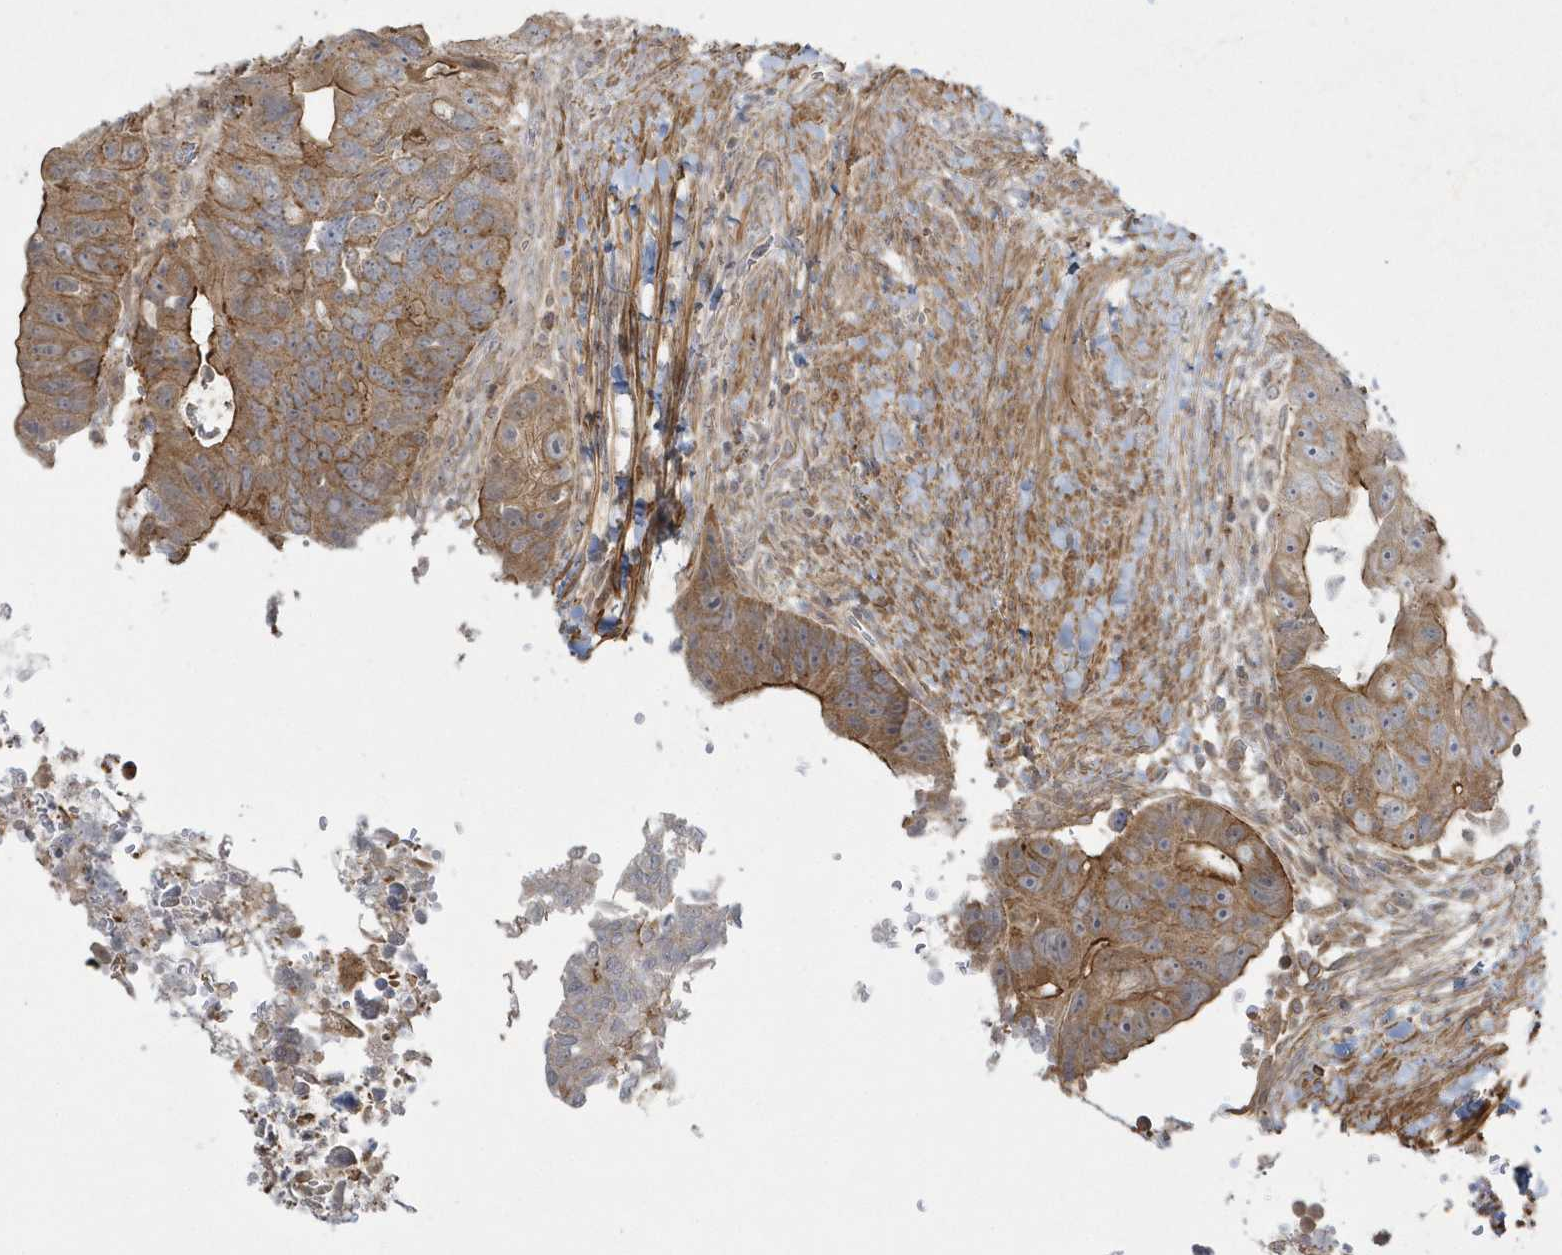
{"staining": {"intensity": "moderate", "quantity": ">75%", "location": "cytoplasmic/membranous"}, "tissue": "colorectal cancer", "cell_type": "Tumor cells", "image_type": "cancer", "snomed": [{"axis": "morphology", "description": "Adenocarcinoma, NOS"}, {"axis": "topography", "description": "Rectum"}], "caption": "Colorectal adenocarcinoma tissue shows moderate cytoplasmic/membranous staining in approximately >75% of tumor cells", "gene": "ARMC8", "patient": {"sex": "male", "age": 59}}